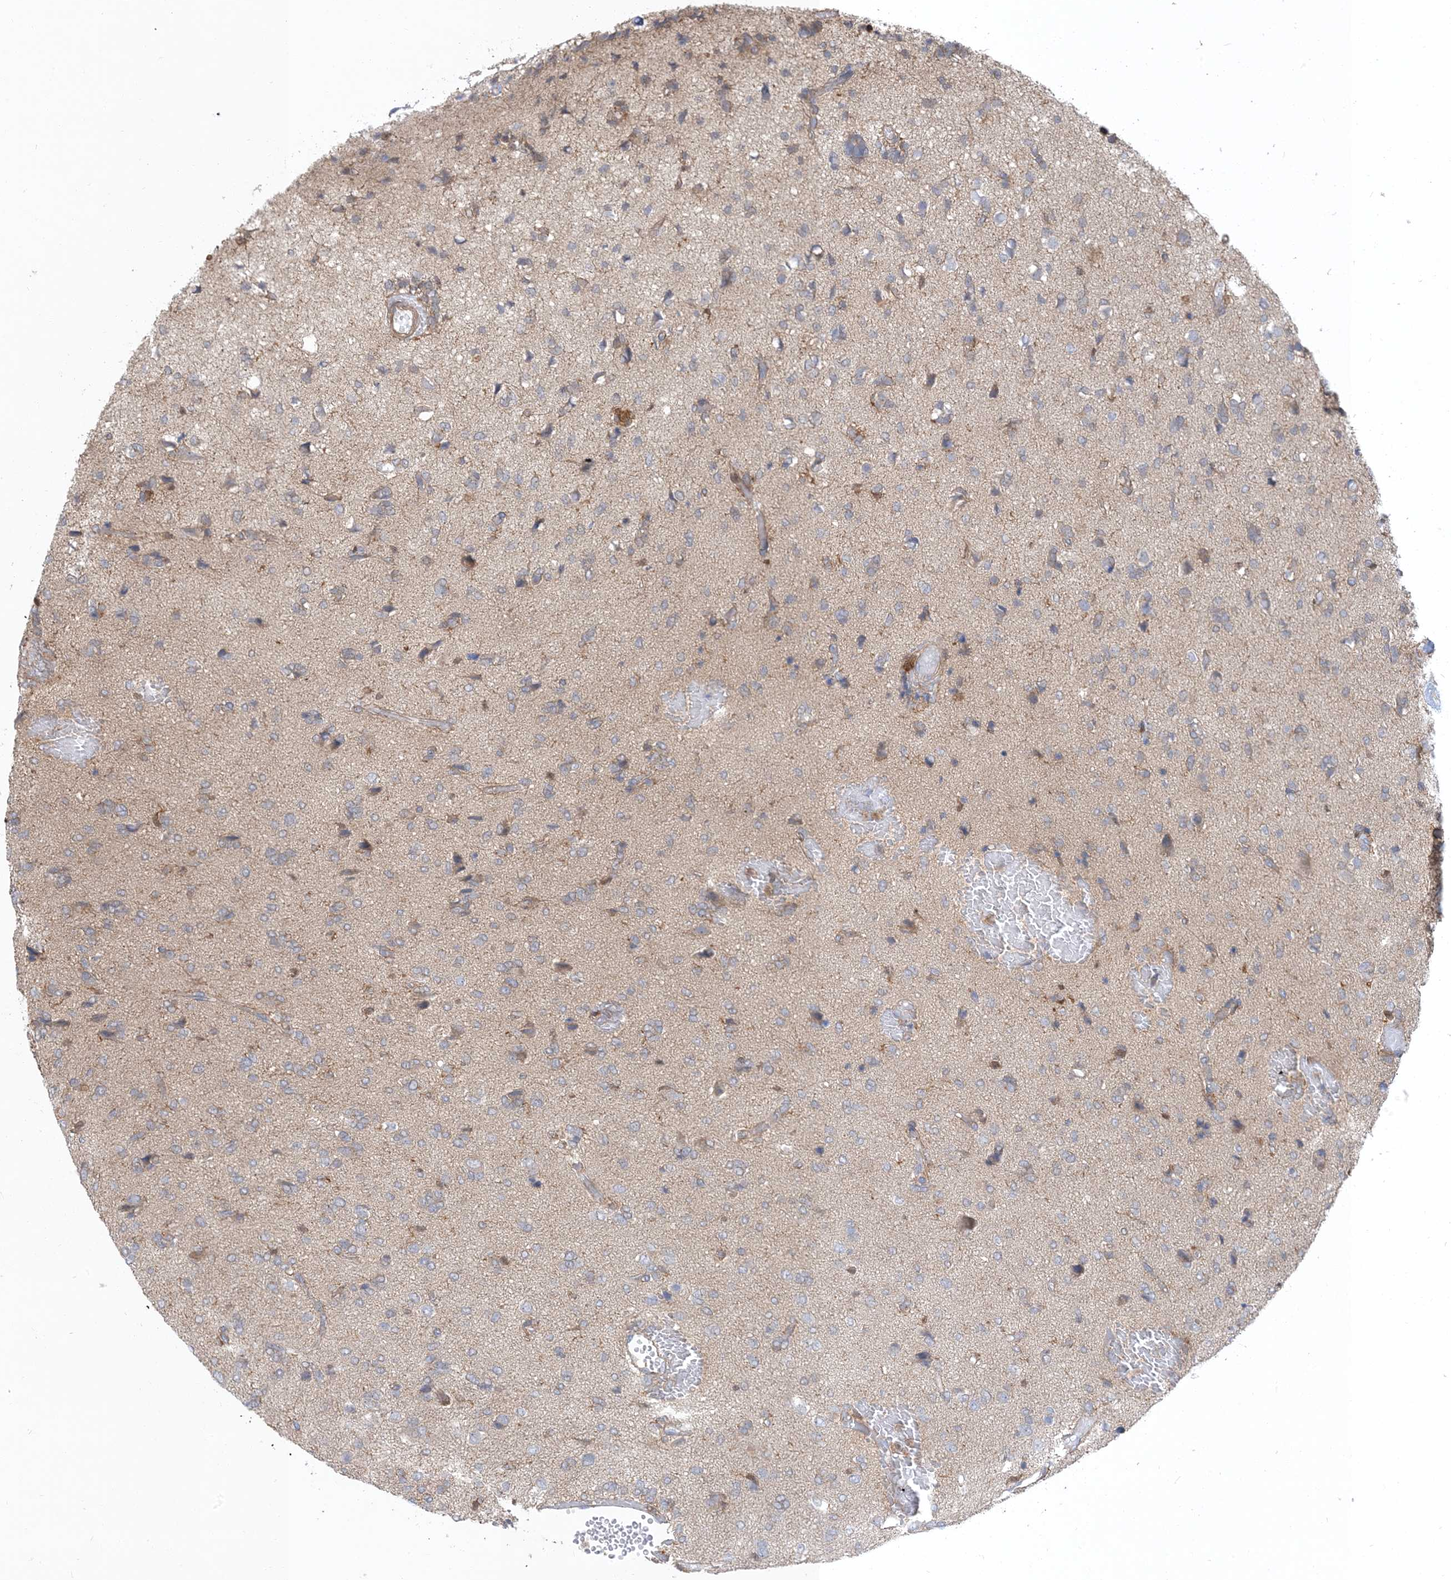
{"staining": {"intensity": "negative", "quantity": "none", "location": "none"}, "tissue": "glioma", "cell_type": "Tumor cells", "image_type": "cancer", "snomed": [{"axis": "morphology", "description": "Glioma, malignant, High grade"}, {"axis": "topography", "description": "Brain"}], "caption": "Glioma was stained to show a protein in brown. There is no significant expression in tumor cells.", "gene": "NAGK", "patient": {"sex": "female", "age": 59}}